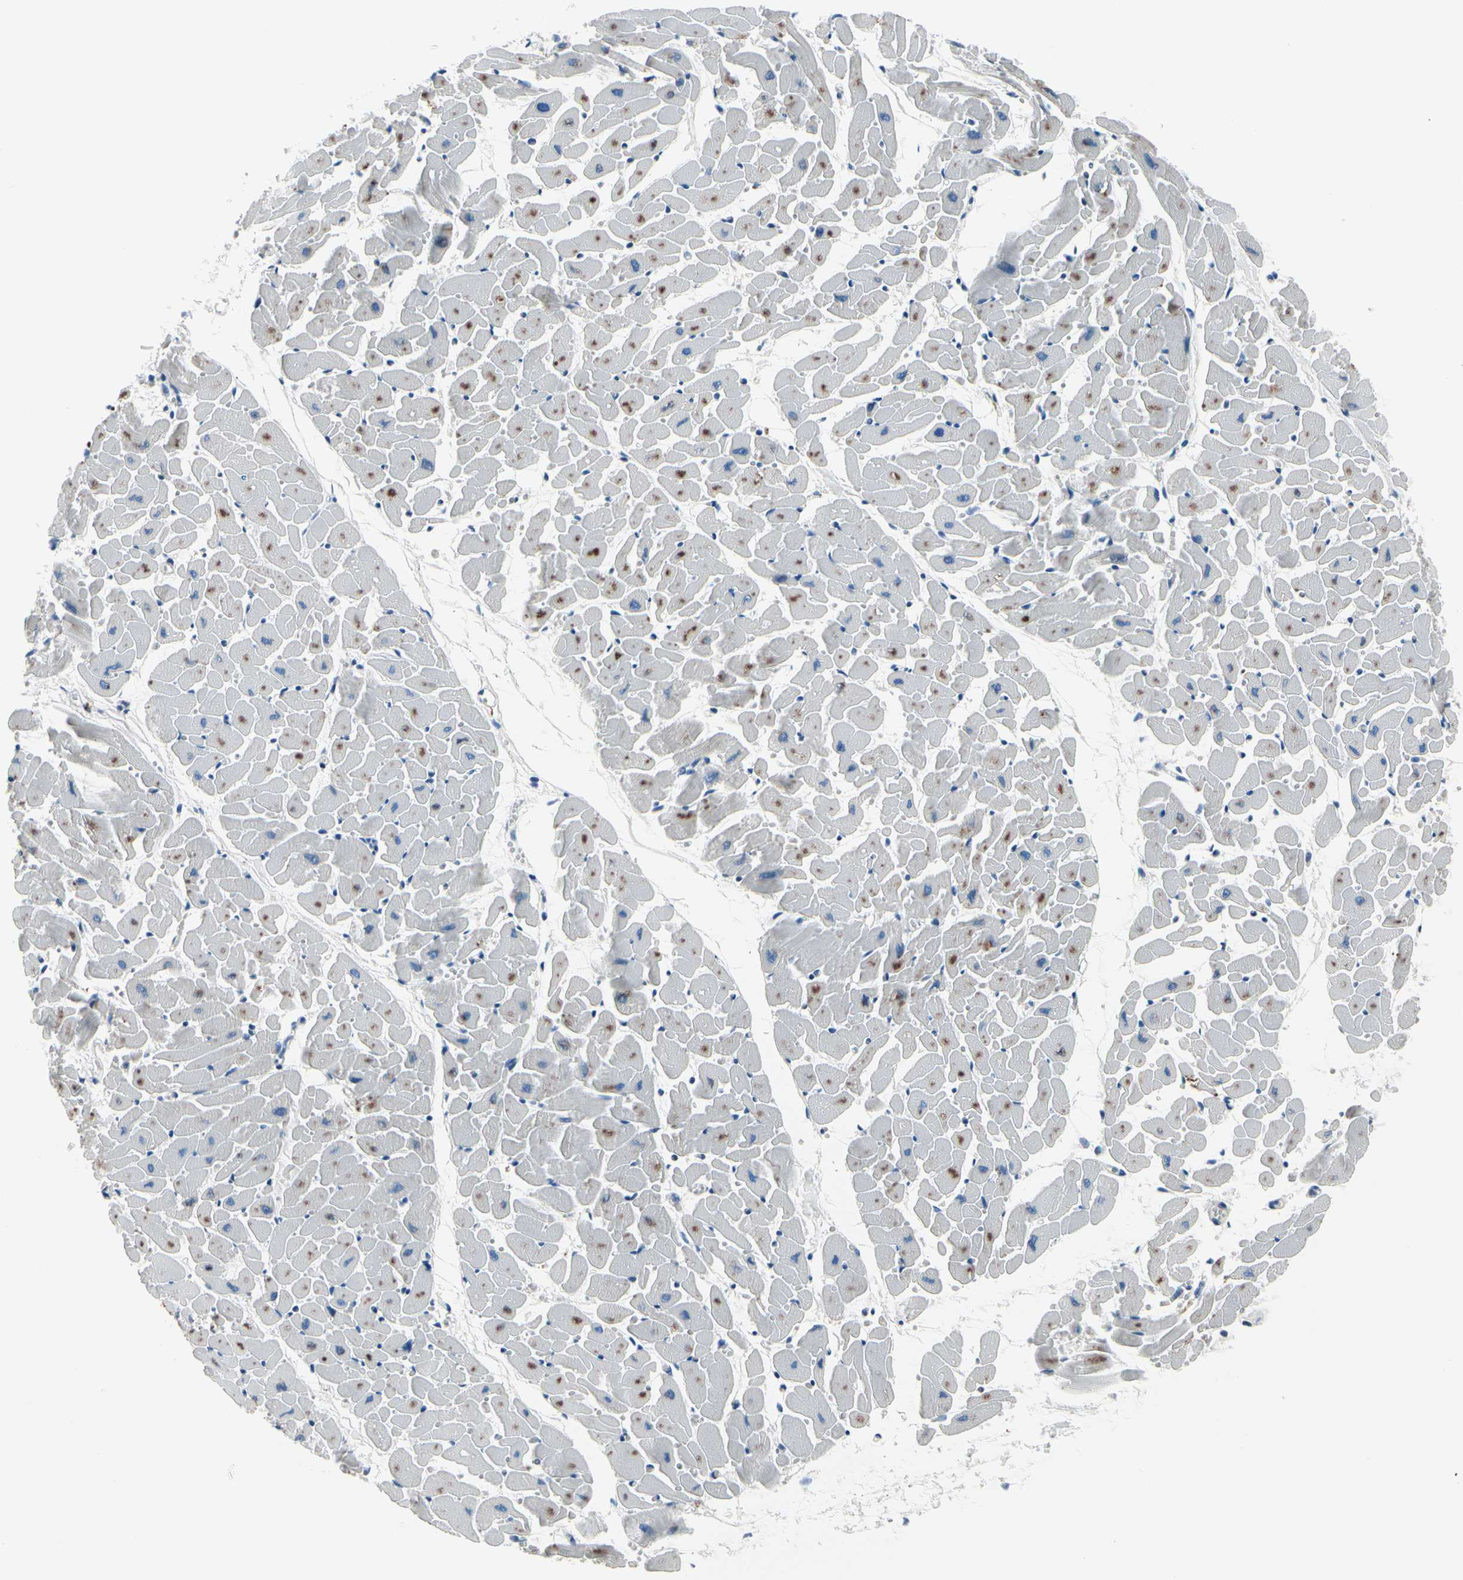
{"staining": {"intensity": "moderate", "quantity": "<25%", "location": "cytoplasmic/membranous"}, "tissue": "heart muscle", "cell_type": "Cardiomyocytes", "image_type": "normal", "snomed": [{"axis": "morphology", "description": "Normal tissue, NOS"}, {"axis": "topography", "description": "Heart"}], "caption": "Heart muscle stained for a protein (brown) demonstrates moderate cytoplasmic/membranous positive positivity in approximately <25% of cardiomyocytes.", "gene": "TXN", "patient": {"sex": "female", "age": 19}}